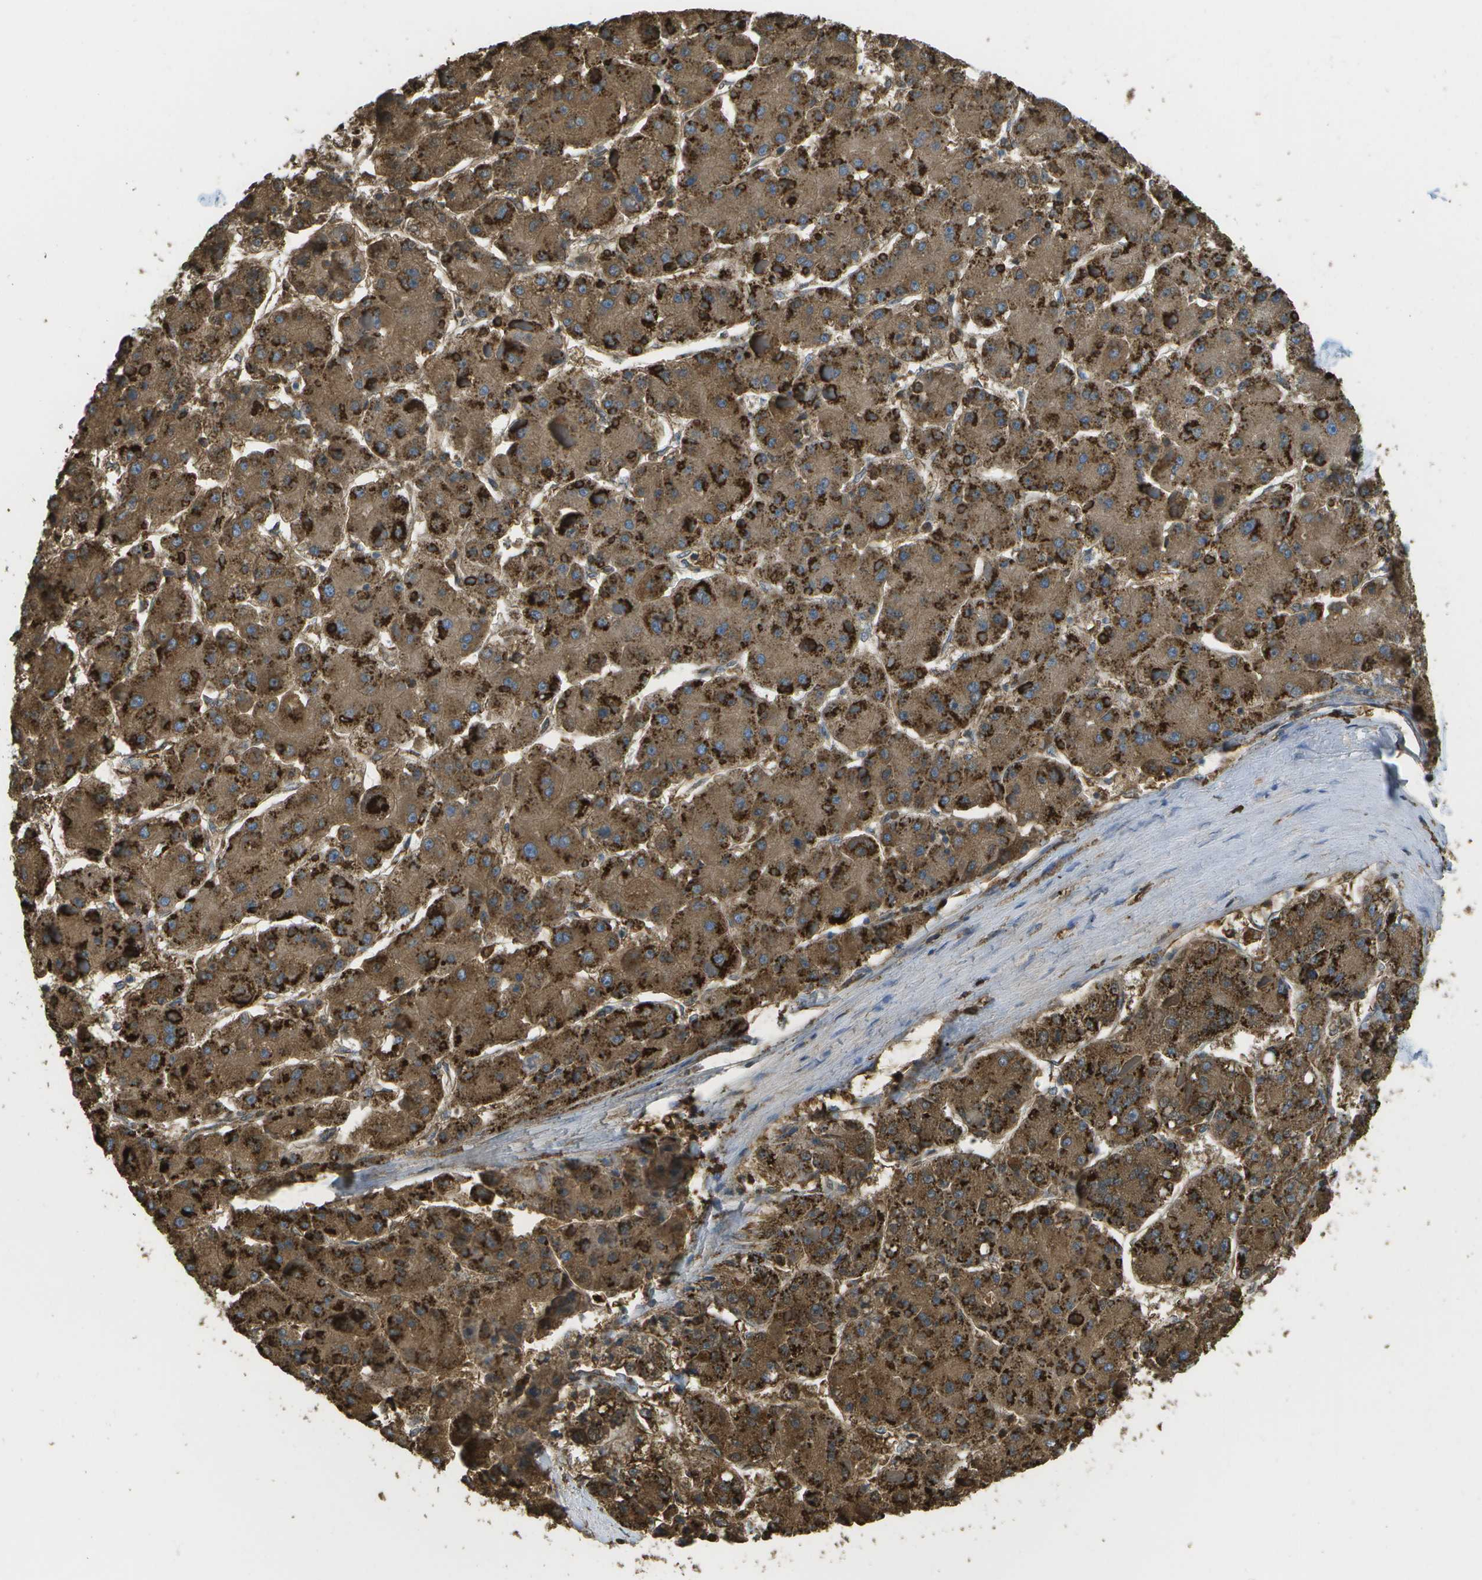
{"staining": {"intensity": "strong", "quantity": ">75%", "location": "cytoplasmic/membranous"}, "tissue": "liver cancer", "cell_type": "Tumor cells", "image_type": "cancer", "snomed": [{"axis": "morphology", "description": "Carcinoma, Hepatocellular, NOS"}, {"axis": "topography", "description": "Liver"}], "caption": "IHC of hepatocellular carcinoma (liver) reveals high levels of strong cytoplasmic/membranous positivity in approximately >75% of tumor cells. (IHC, brightfield microscopy, high magnification).", "gene": "CACHD1", "patient": {"sex": "female", "age": 73}}